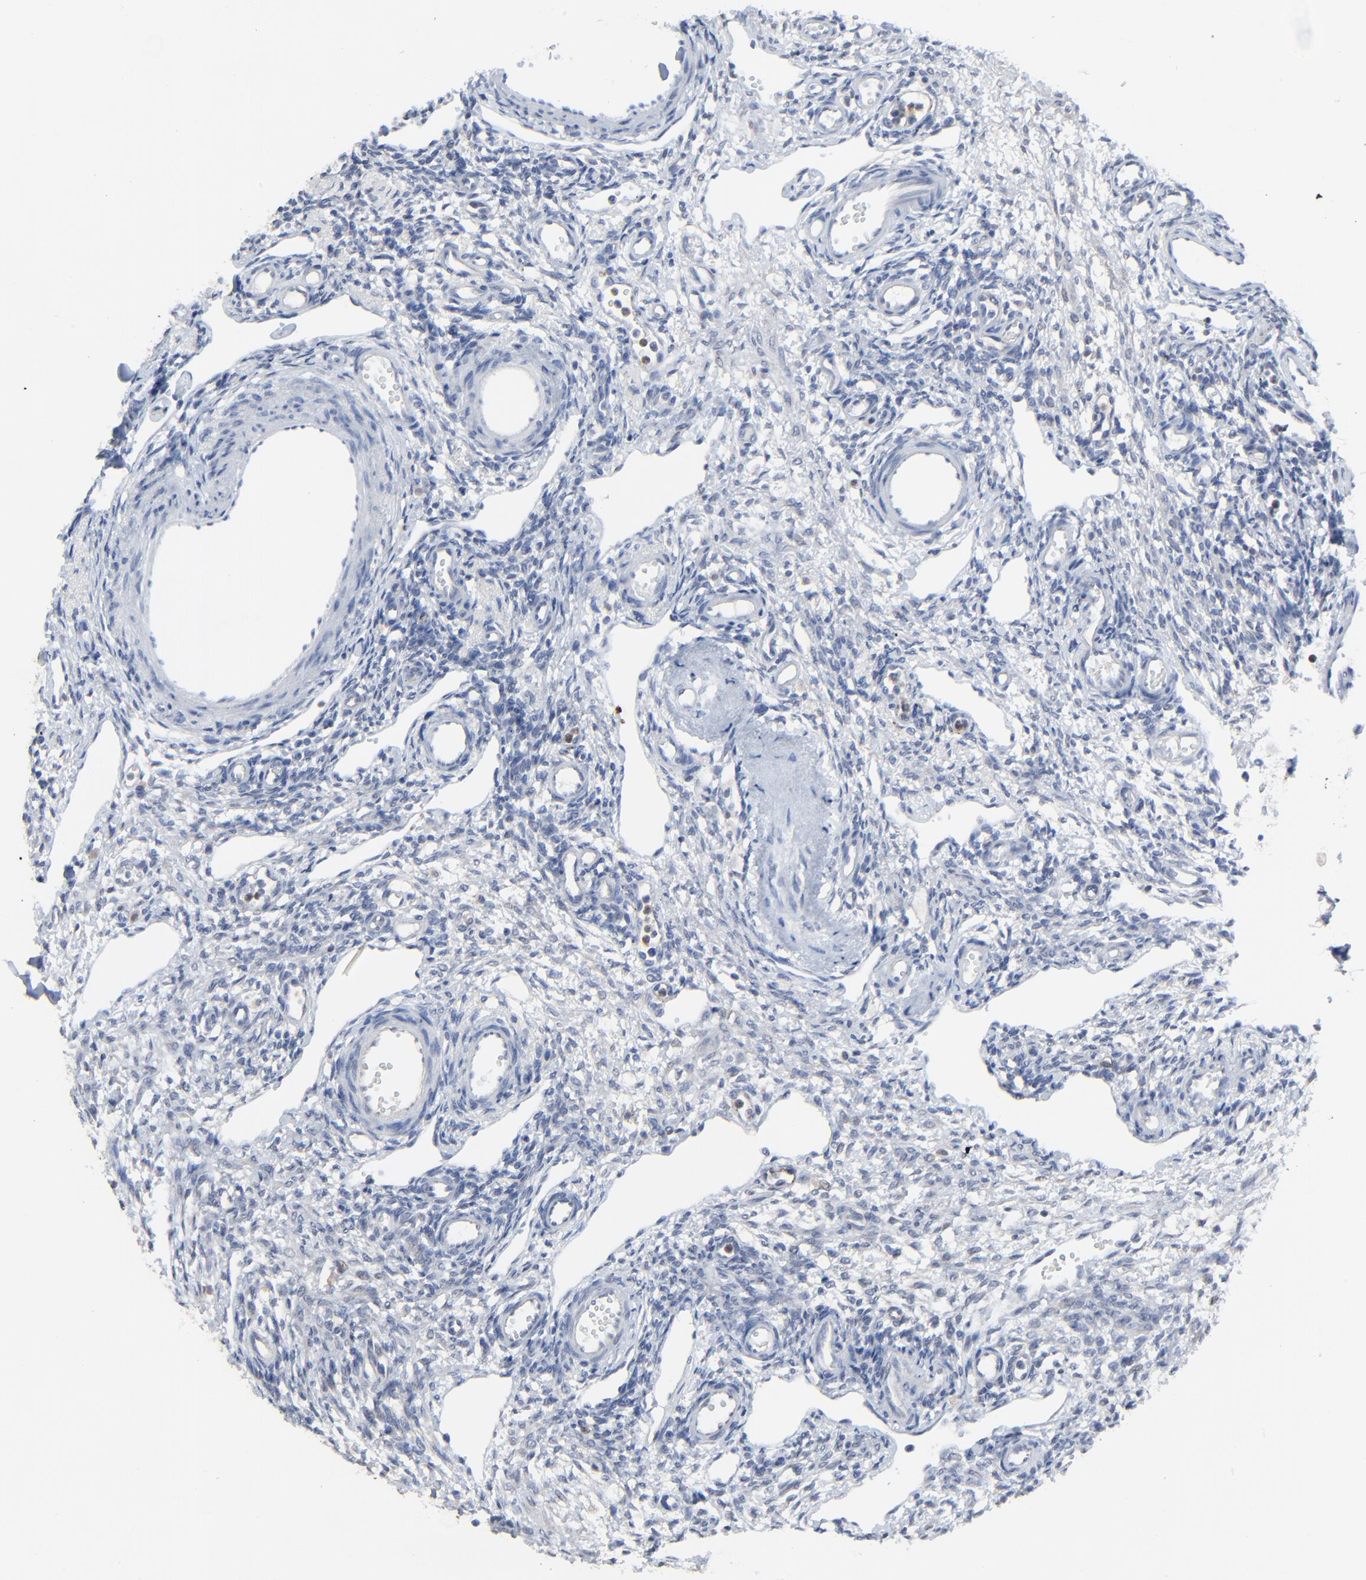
{"staining": {"intensity": "negative", "quantity": "none", "location": "none"}, "tissue": "ovary", "cell_type": "Follicle cells", "image_type": "normal", "snomed": [{"axis": "morphology", "description": "Normal tissue, NOS"}, {"axis": "topography", "description": "Ovary"}], "caption": "IHC histopathology image of benign ovary: ovary stained with DAB displays no significant protein positivity in follicle cells. The staining is performed using DAB (3,3'-diaminobenzidine) brown chromogen with nuclei counter-stained in using hematoxylin.", "gene": "BIRC3", "patient": {"sex": "female", "age": 33}}